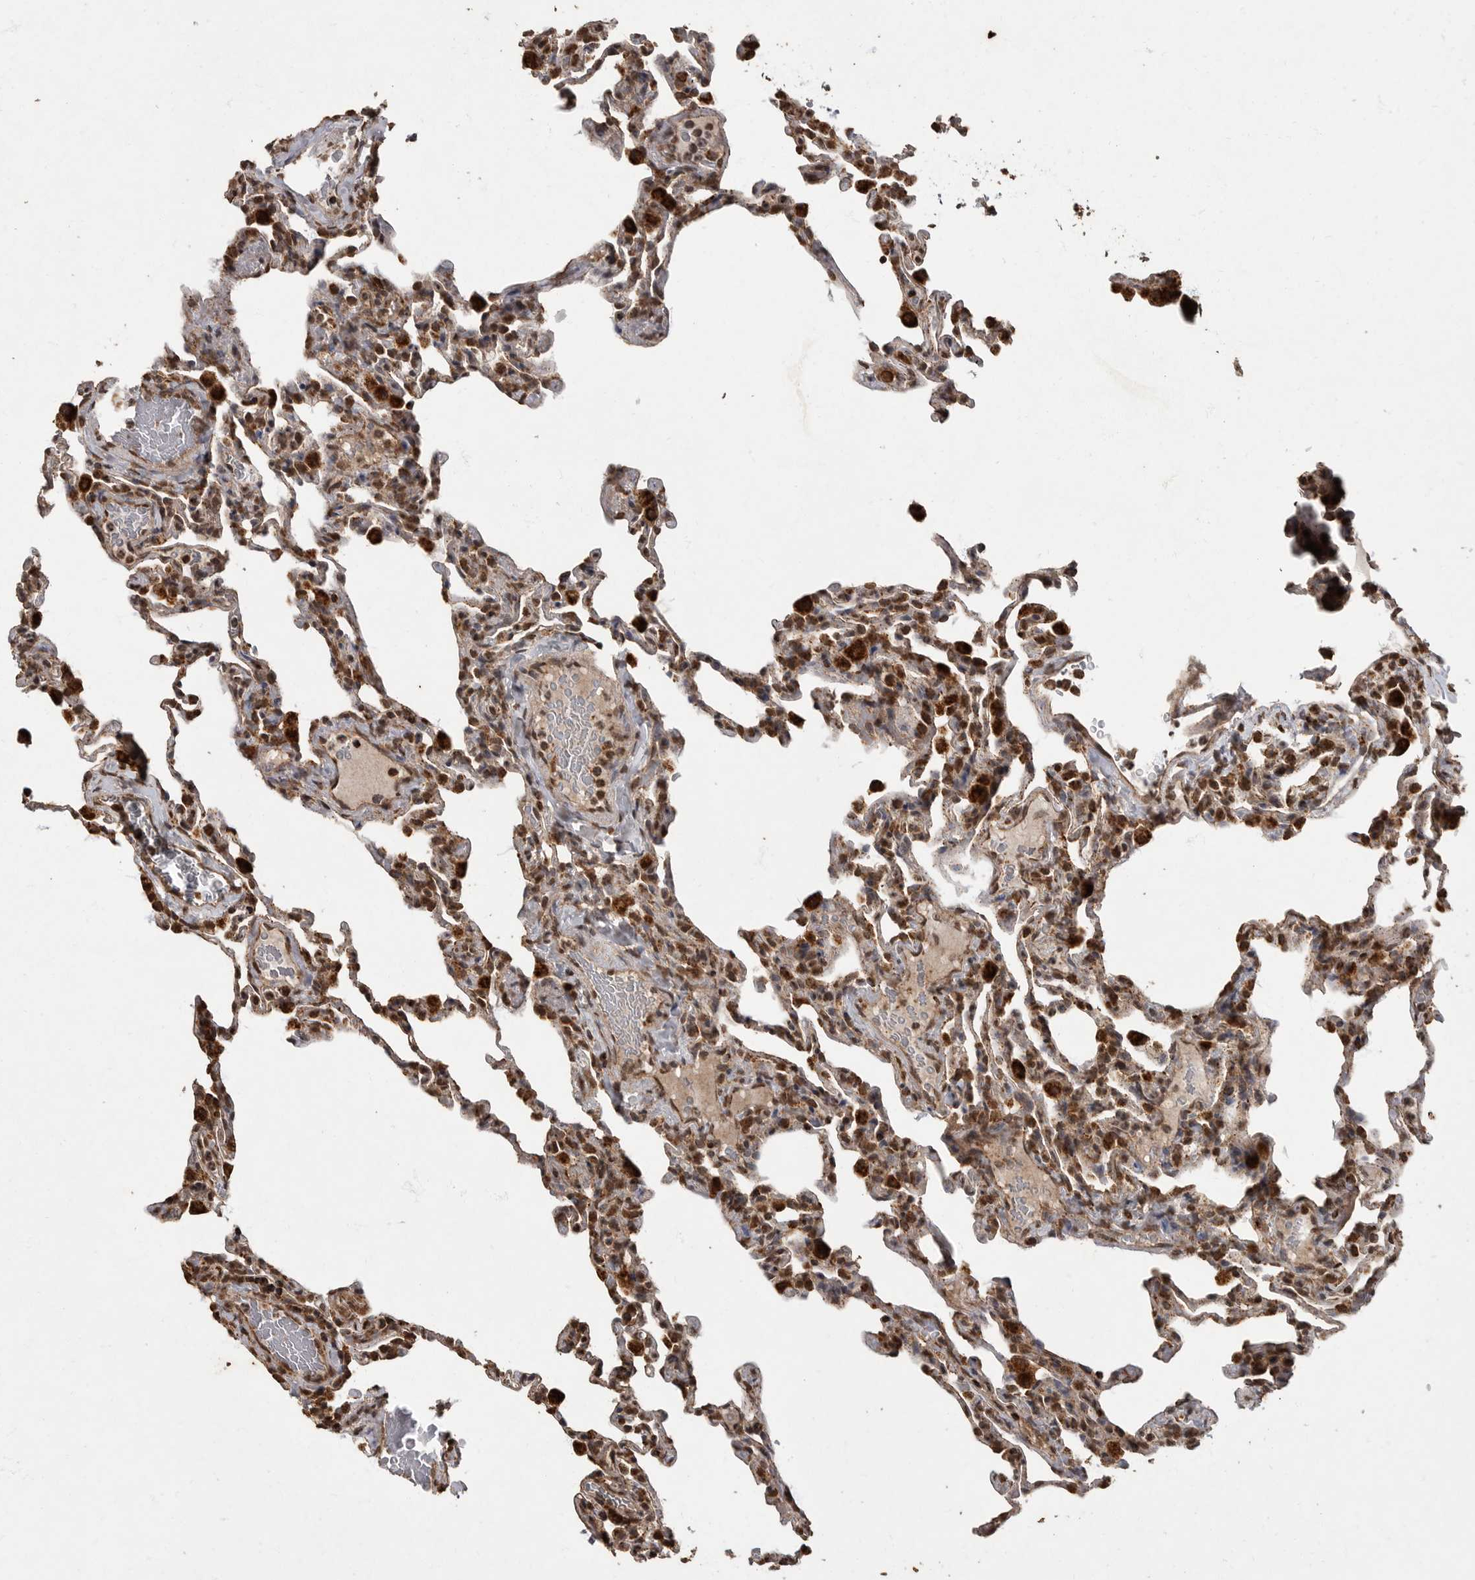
{"staining": {"intensity": "moderate", "quantity": "25%-75%", "location": "cytoplasmic/membranous,nuclear"}, "tissue": "lung", "cell_type": "Alveolar cells", "image_type": "normal", "snomed": [{"axis": "morphology", "description": "Normal tissue, NOS"}, {"axis": "topography", "description": "Lung"}], "caption": "IHC staining of benign lung, which displays medium levels of moderate cytoplasmic/membranous,nuclear expression in about 25%-75% of alveolar cells indicating moderate cytoplasmic/membranous,nuclear protein expression. The staining was performed using DAB (3,3'-diaminobenzidine) (brown) for protein detection and nuclei were counterstained in hematoxylin (blue).", "gene": "MAFG", "patient": {"sex": "male", "age": 20}}